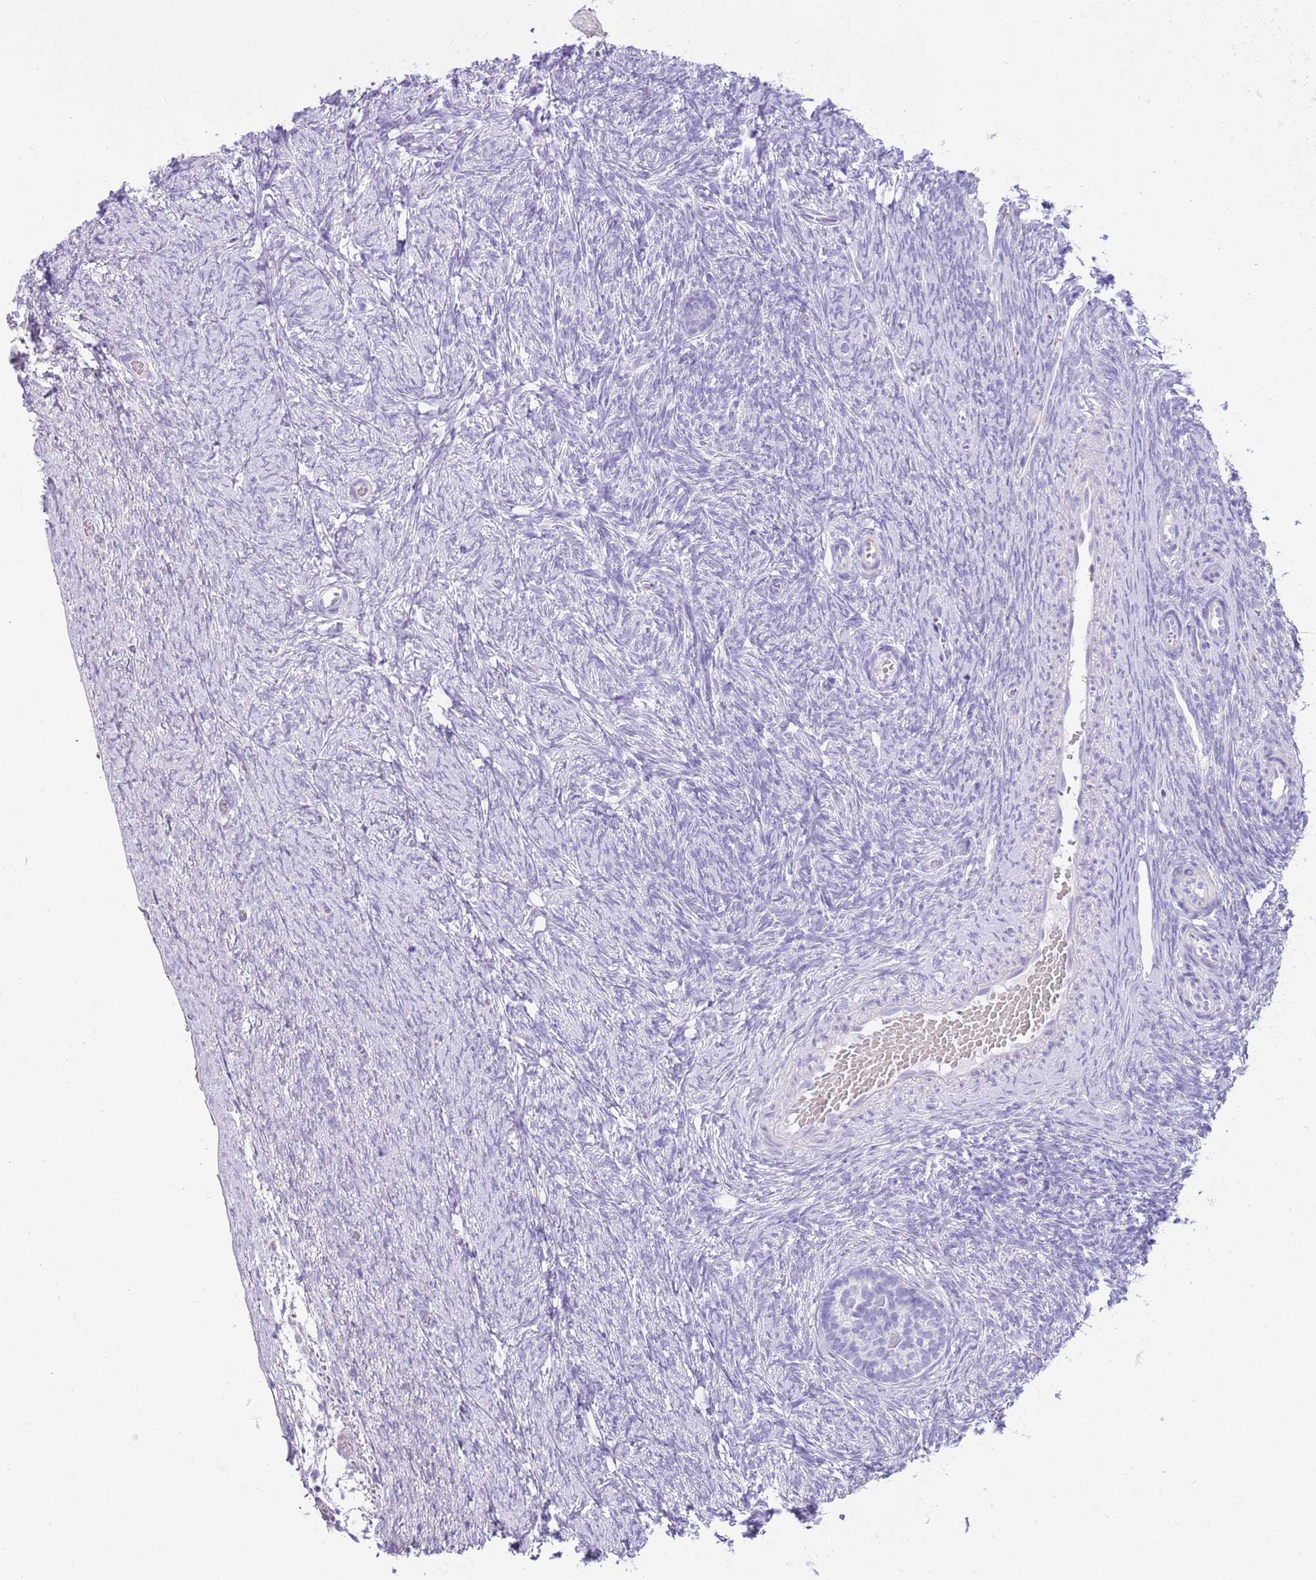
{"staining": {"intensity": "negative", "quantity": "none", "location": "none"}, "tissue": "ovary", "cell_type": "Follicle cells", "image_type": "normal", "snomed": [{"axis": "morphology", "description": "Normal tissue, NOS"}, {"axis": "topography", "description": "Ovary"}], "caption": "Follicle cells show no significant staining in benign ovary. Brightfield microscopy of immunohistochemistry (IHC) stained with DAB (brown) and hematoxylin (blue), captured at high magnification.", "gene": "ABHD17C", "patient": {"sex": "female", "age": 44}}